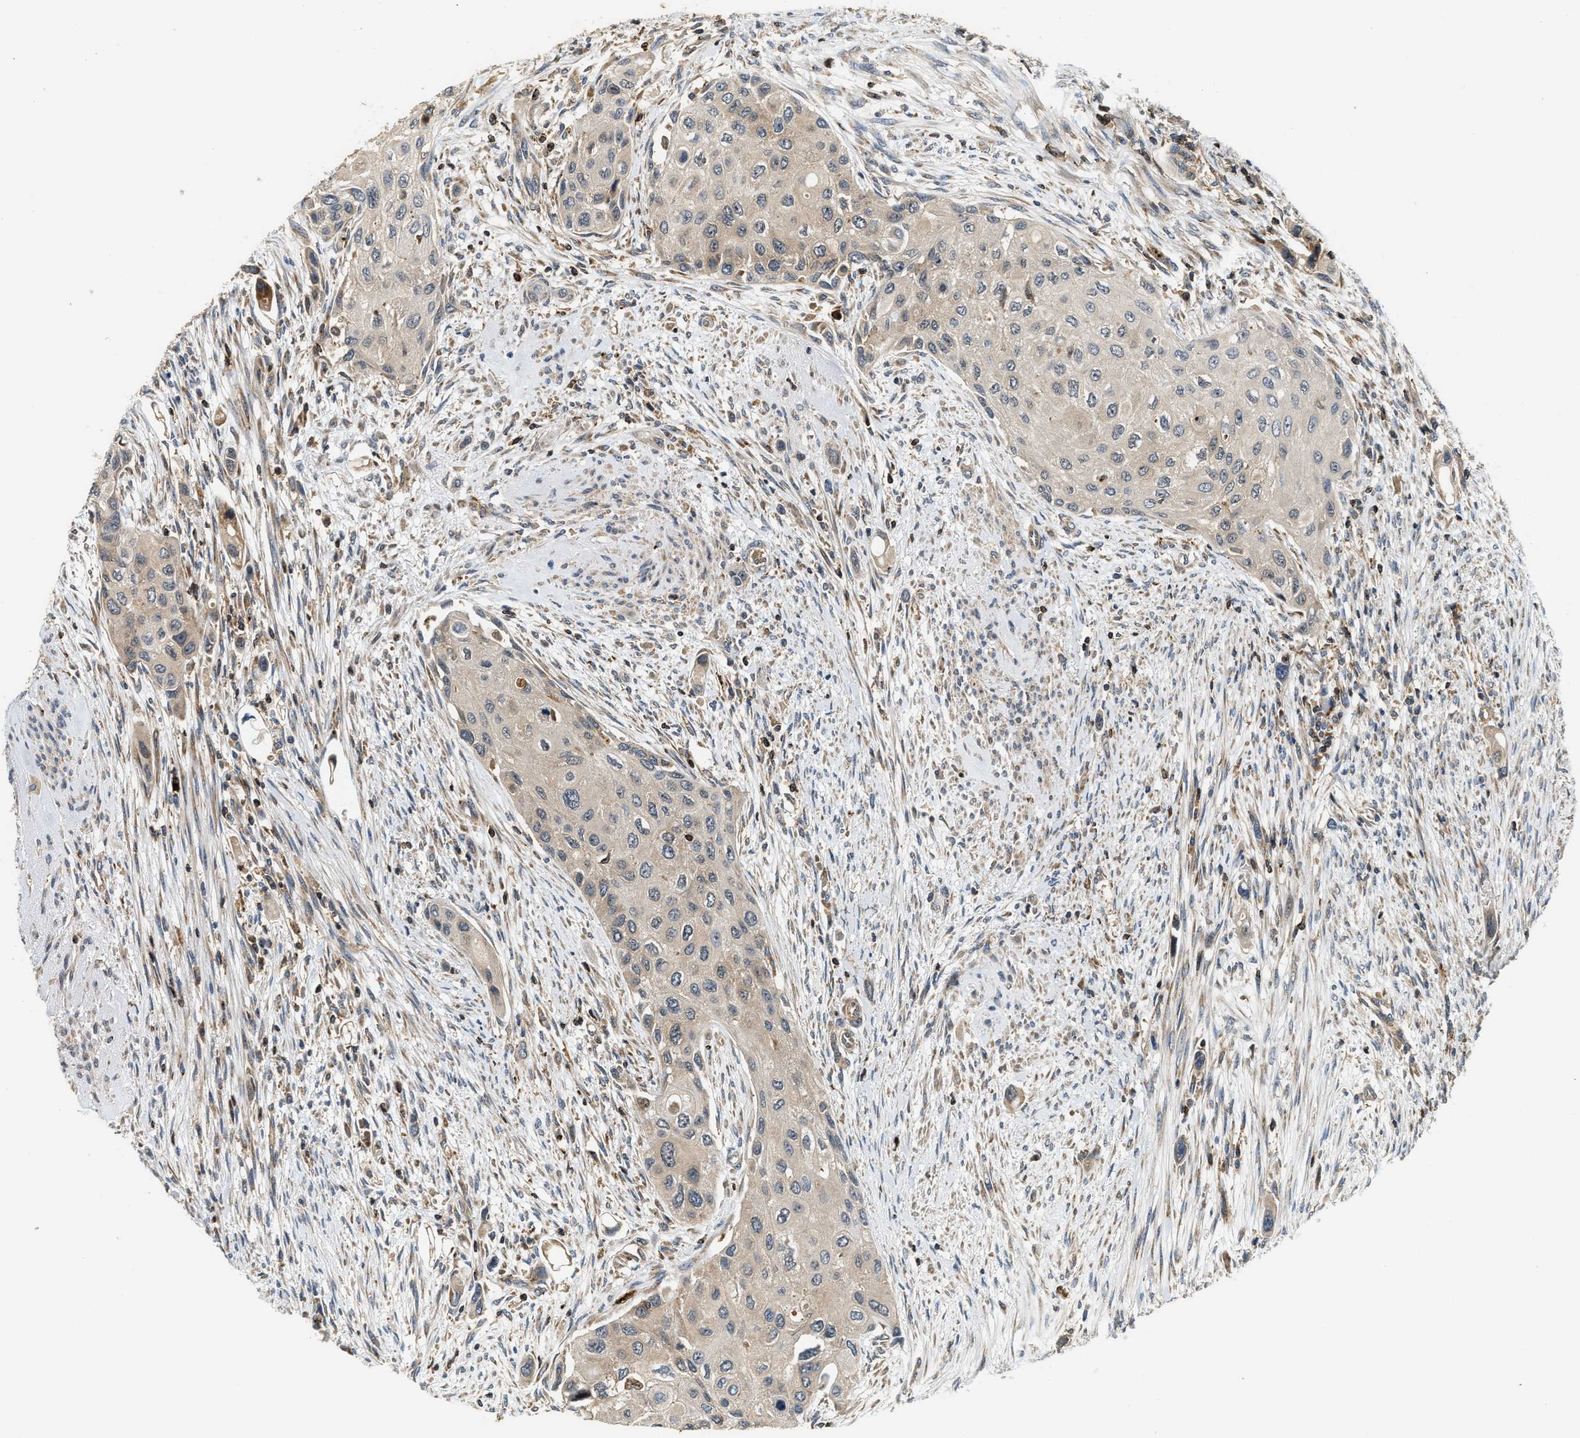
{"staining": {"intensity": "weak", "quantity": ">75%", "location": "cytoplasmic/membranous"}, "tissue": "urothelial cancer", "cell_type": "Tumor cells", "image_type": "cancer", "snomed": [{"axis": "morphology", "description": "Urothelial carcinoma, High grade"}, {"axis": "topography", "description": "Urinary bladder"}], "caption": "Immunohistochemistry (IHC) (DAB) staining of human urothelial cancer shows weak cytoplasmic/membranous protein staining in about >75% of tumor cells.", "gene": "SNX5", "patient": {"sex": "female", "age": 56}}